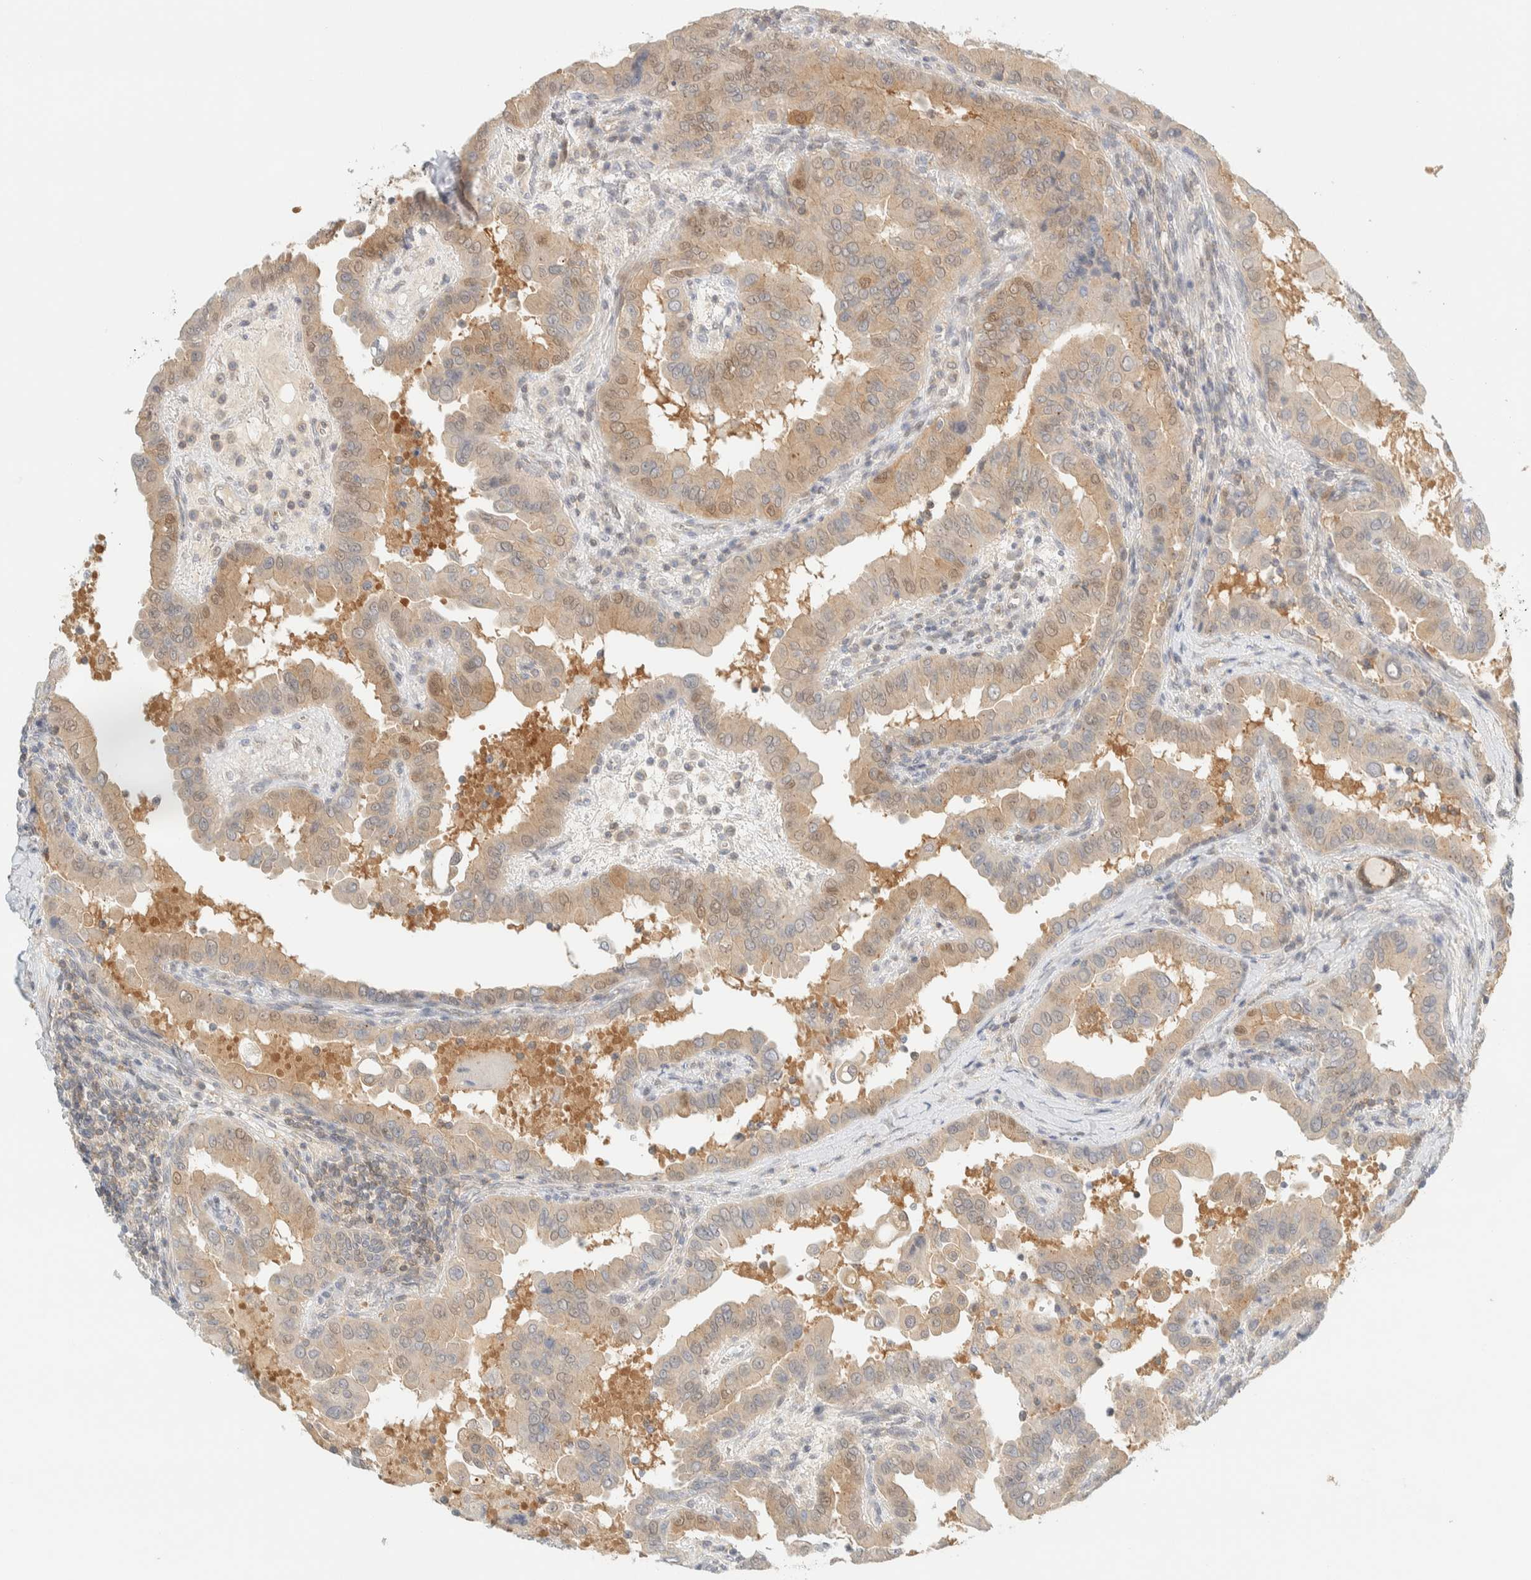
{"staining": {"intensity": "weak", "quantity": ">75%", "location": "cytoplasmic/membranous"}, "tissue": "thyroid cancer", "cell_type": "Tumor cells", "image_type": "cancer", "snomed": [{"axis": "morphology", "description": "Papillary adenocarcinoma, NOS"}, {"axis": "topography", "description": "Thyroid gland"}], "caption": "Thyroid cancer (papillary adenocarcinoma) stained with a brown dye exhibits weak cytoplasmic/membranous positive expression in approximately >75% of tumor cells.", "gene": "PCYT2", "patient": {"sex": "male", "age": 33}}